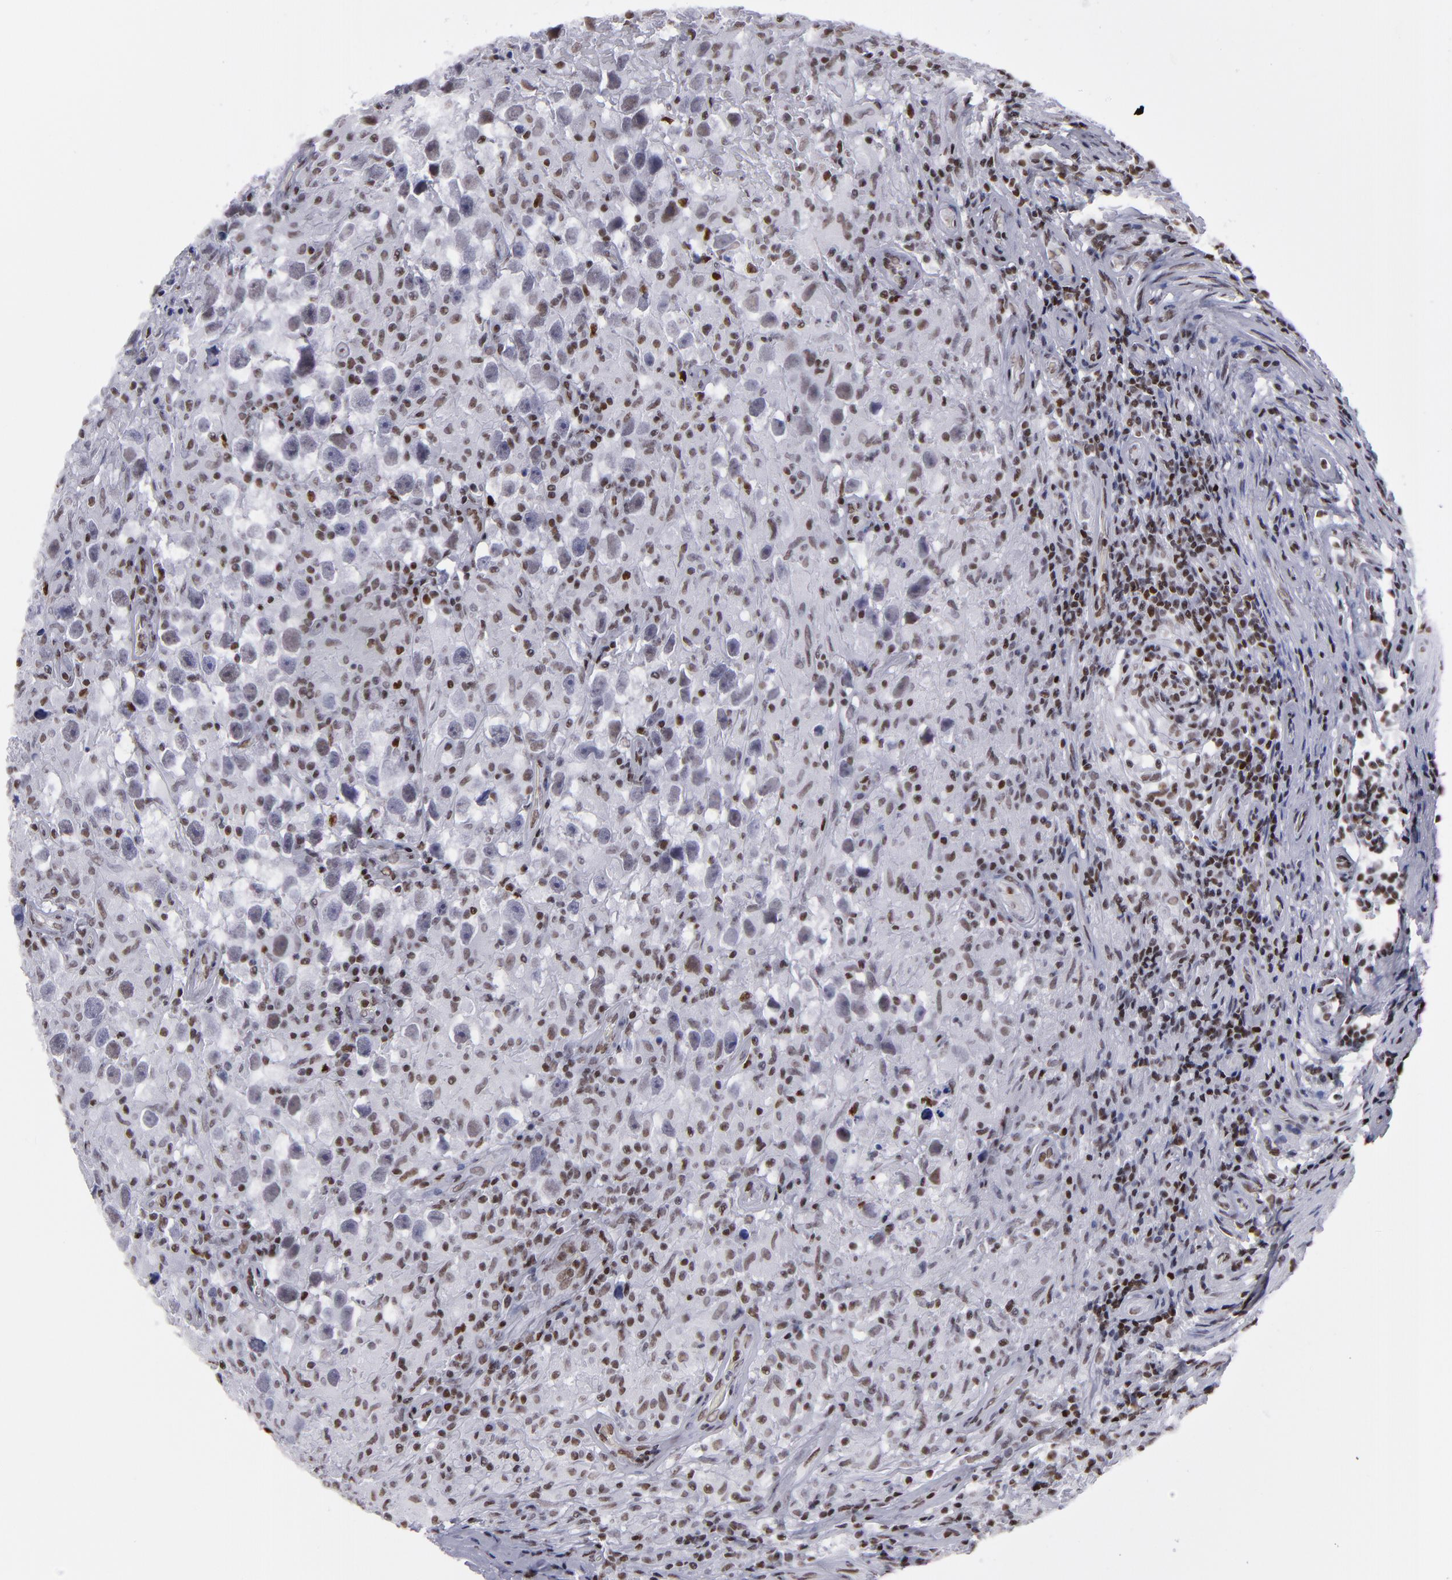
{"staining": {"intensity": "weak", "quantity": "<25%", "location": "nuclear"}, "tissue": "testis cancer", "cell_type": "Tumor cells", "image_type": "cancer", "snomed": [{"axis": "morphology", "description": "Seminoma, NOS"}, {"axis": "topography", "description": "Testis"}], "caption": "Immunohistochemistry micrograph of neoplastic tissue: human seminoma (testis) stained with DAB reveals no significant protein positivity in tumor cells.", "gene": "TERF2", "patient": {"sex": "male", "age": 34}}